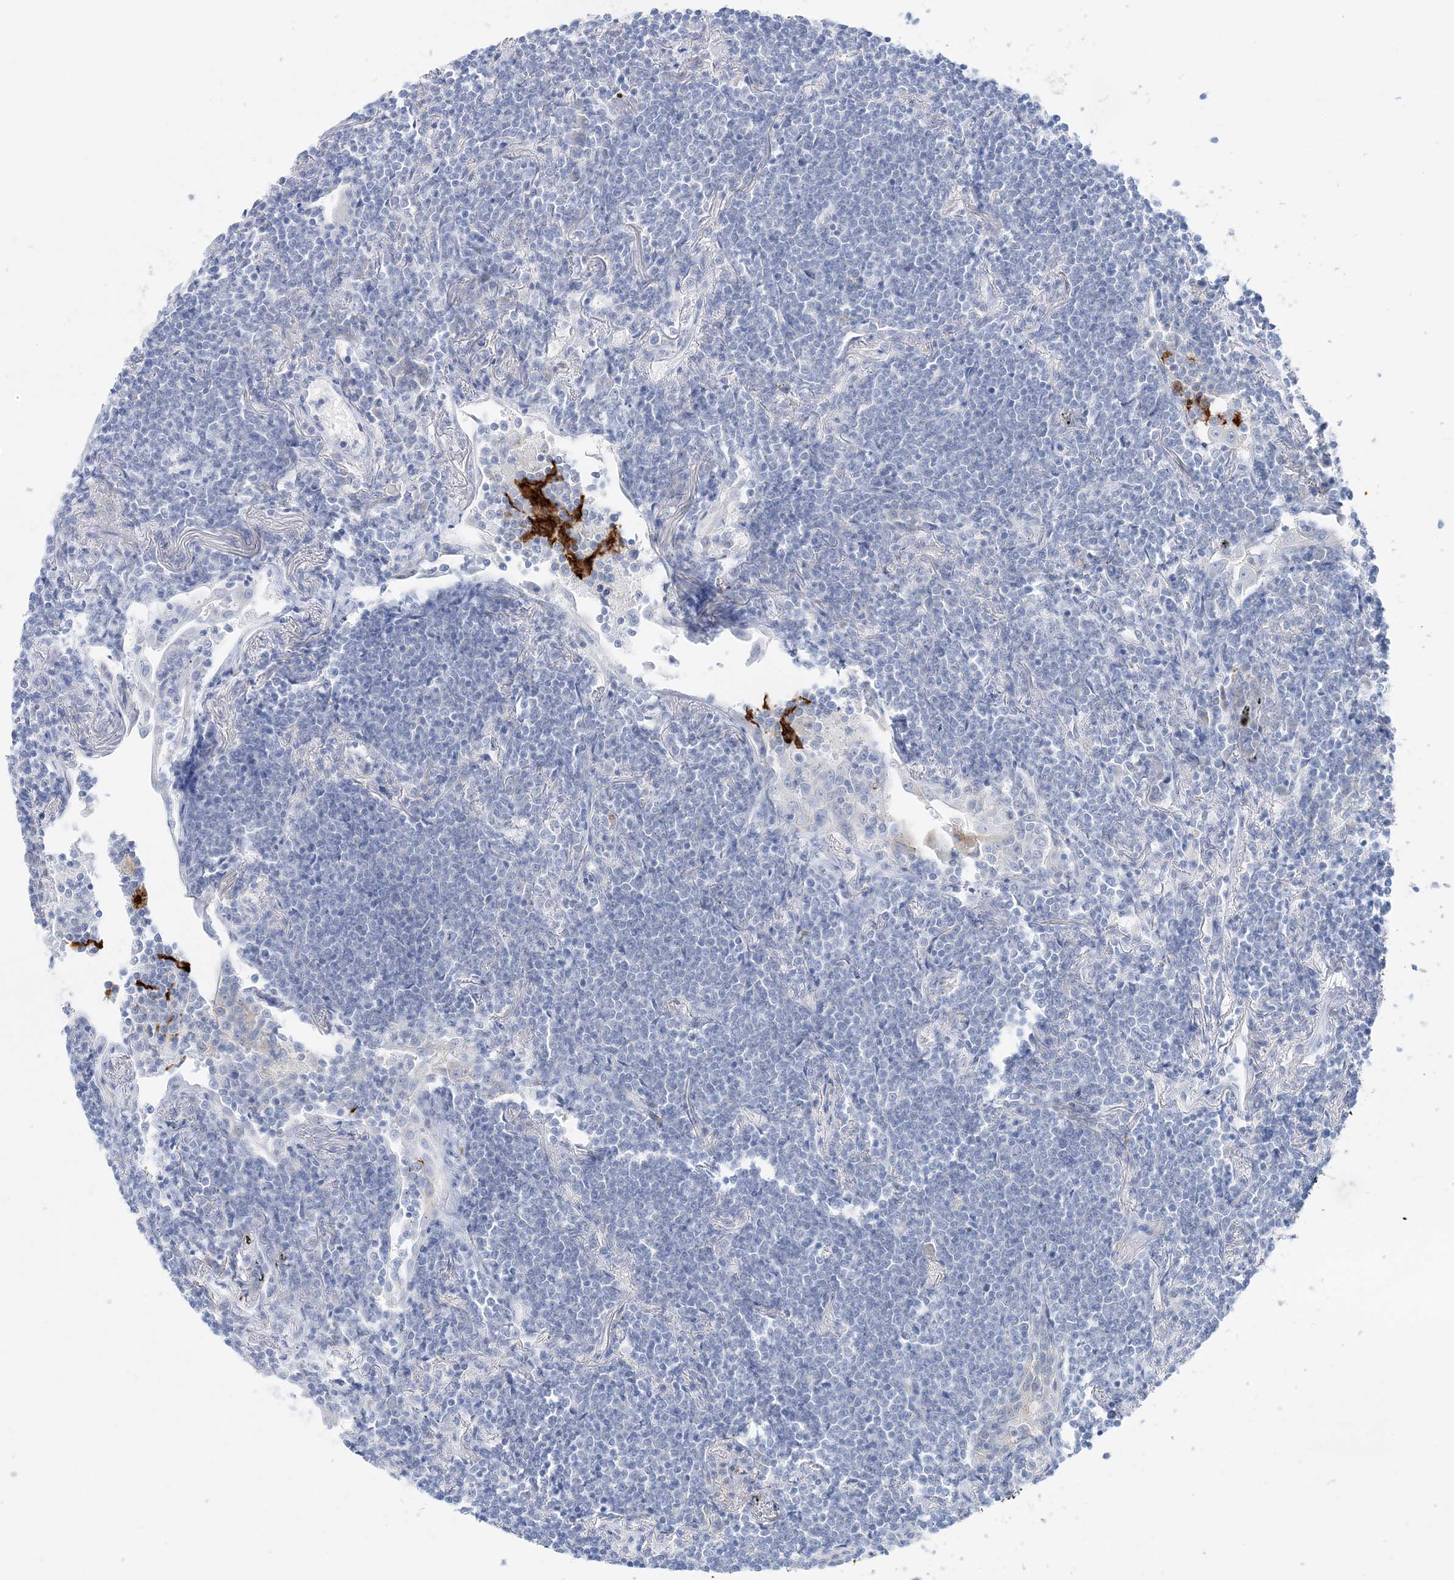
{"staining": {"intensity": "negative", "quantity": "none", "location": "none"}, "tissue": "lymphoma", "cell_type": "Tumor cells", "image_type": "cancer", "snomed": [{"axis": "morphology", "description": "Malignant lymphoma, non-Hodgkin's type, Low grade"}, {"axis": "topography", "description": "Lung"}], "caption": "This photomicrograph is of lymphoma stained with IHC to label a protein in brown with the nuclei are counter-stained blue. There is no positivity in tumor cells. (IHC, brightfield microscopy, high magnification).", "gene": "SLC5A6", "patient": {"sex": "female", "age": 71}}